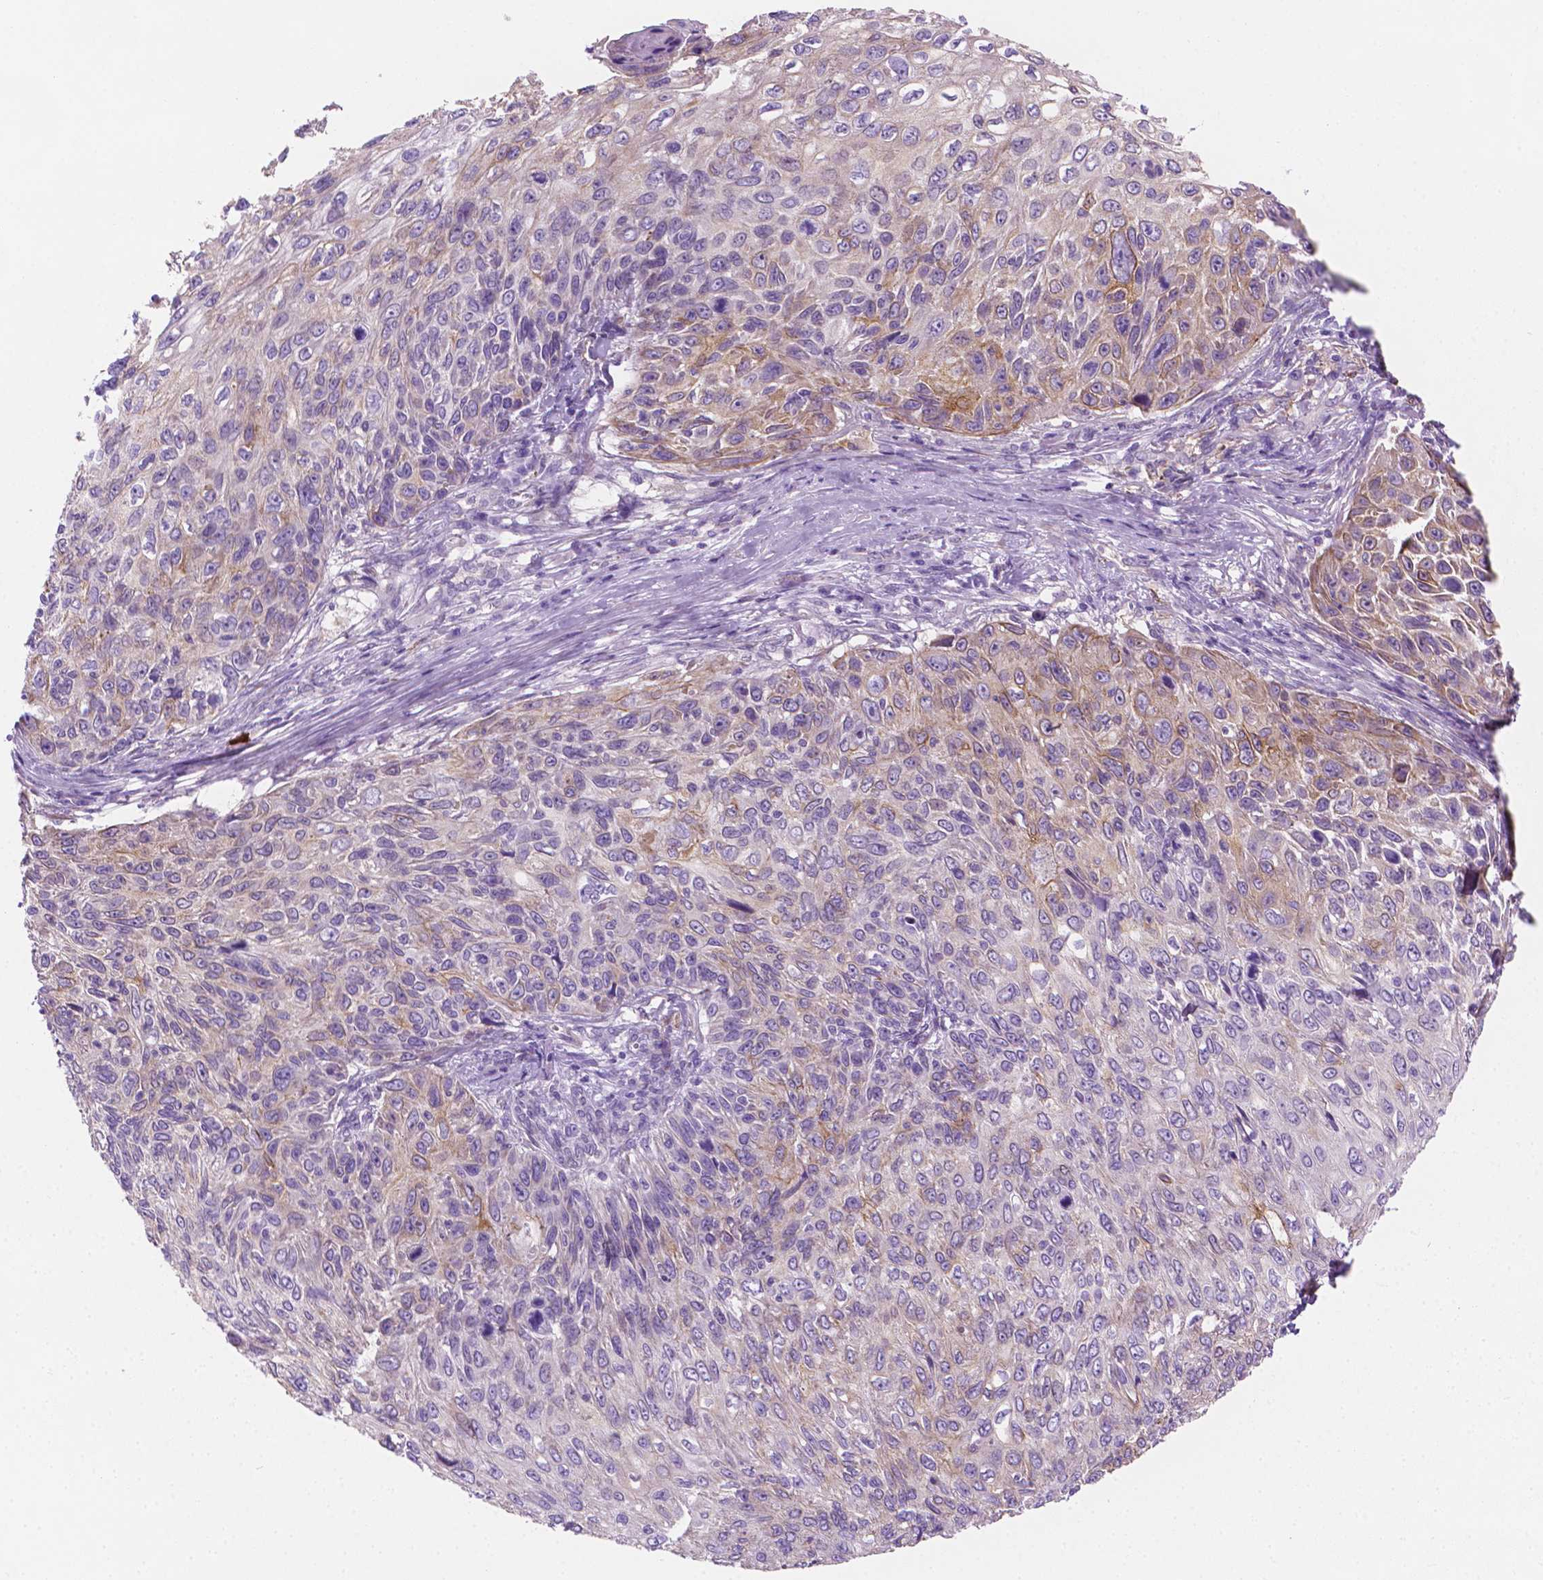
{"staining": {"intensity": "moderate", "quantity": "<25%", "location": "cytoplasmic/membranous"}, "tissue": "skin cancer", "cell_type": "Tumor cells", "image_type": "cancer", "snomed": [{"axis": "morphology", "description": "Squamous cell carcinoma, NOS"}, {"axis": "topography", "description": "Skin"}], "caption": "This micrograph shows immunohistochemistry (IHC) staining of skin cancer (squamous cell carcinoma), with low moderate cytoplasmic/membranous staining in about <25% of tumor cells.", "gene": "EPPK1", "patient": {"sex": "male", "age": 92}}